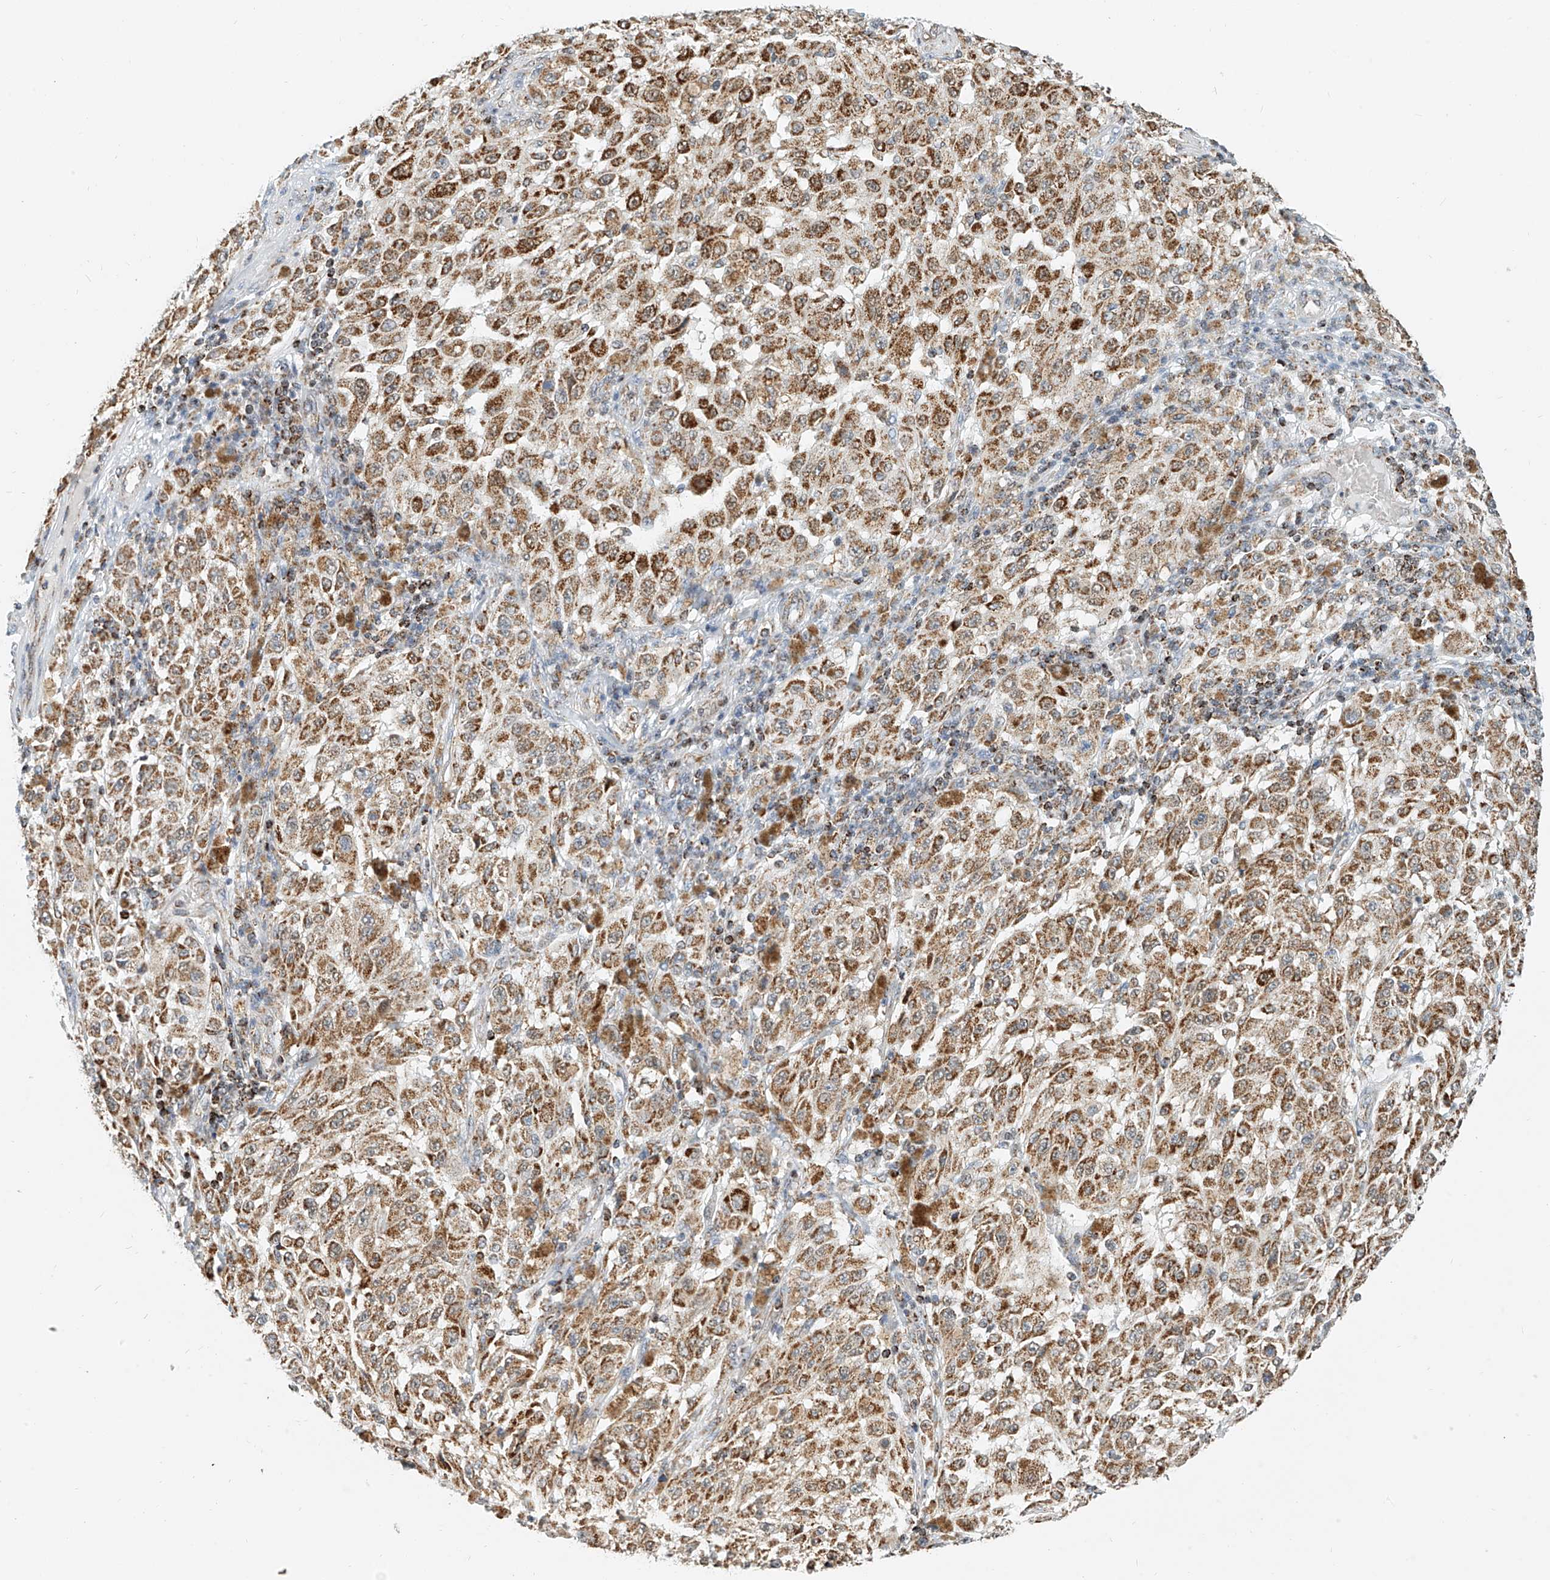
{"staining": {"intensity": "moderate", "quantity": ">75%", "location": "cytoplasmic/membranous"}, "tissue": "melanoma", "cell_type": "Tumor cells", "image_type": "cancer", "snomed": [{"axis": "morphology", "description": "Malignant melanoma, NOS"}, {"axis": "topography", "description": "Skin"}], "caption": "Tumor cells exhibit medium levels of moderate cytoplasmic/membranous expression in about >75% of cells in human malignant melanoma.", "gene": "PPA2", "patient": {"sex": "female", "age": 64}}